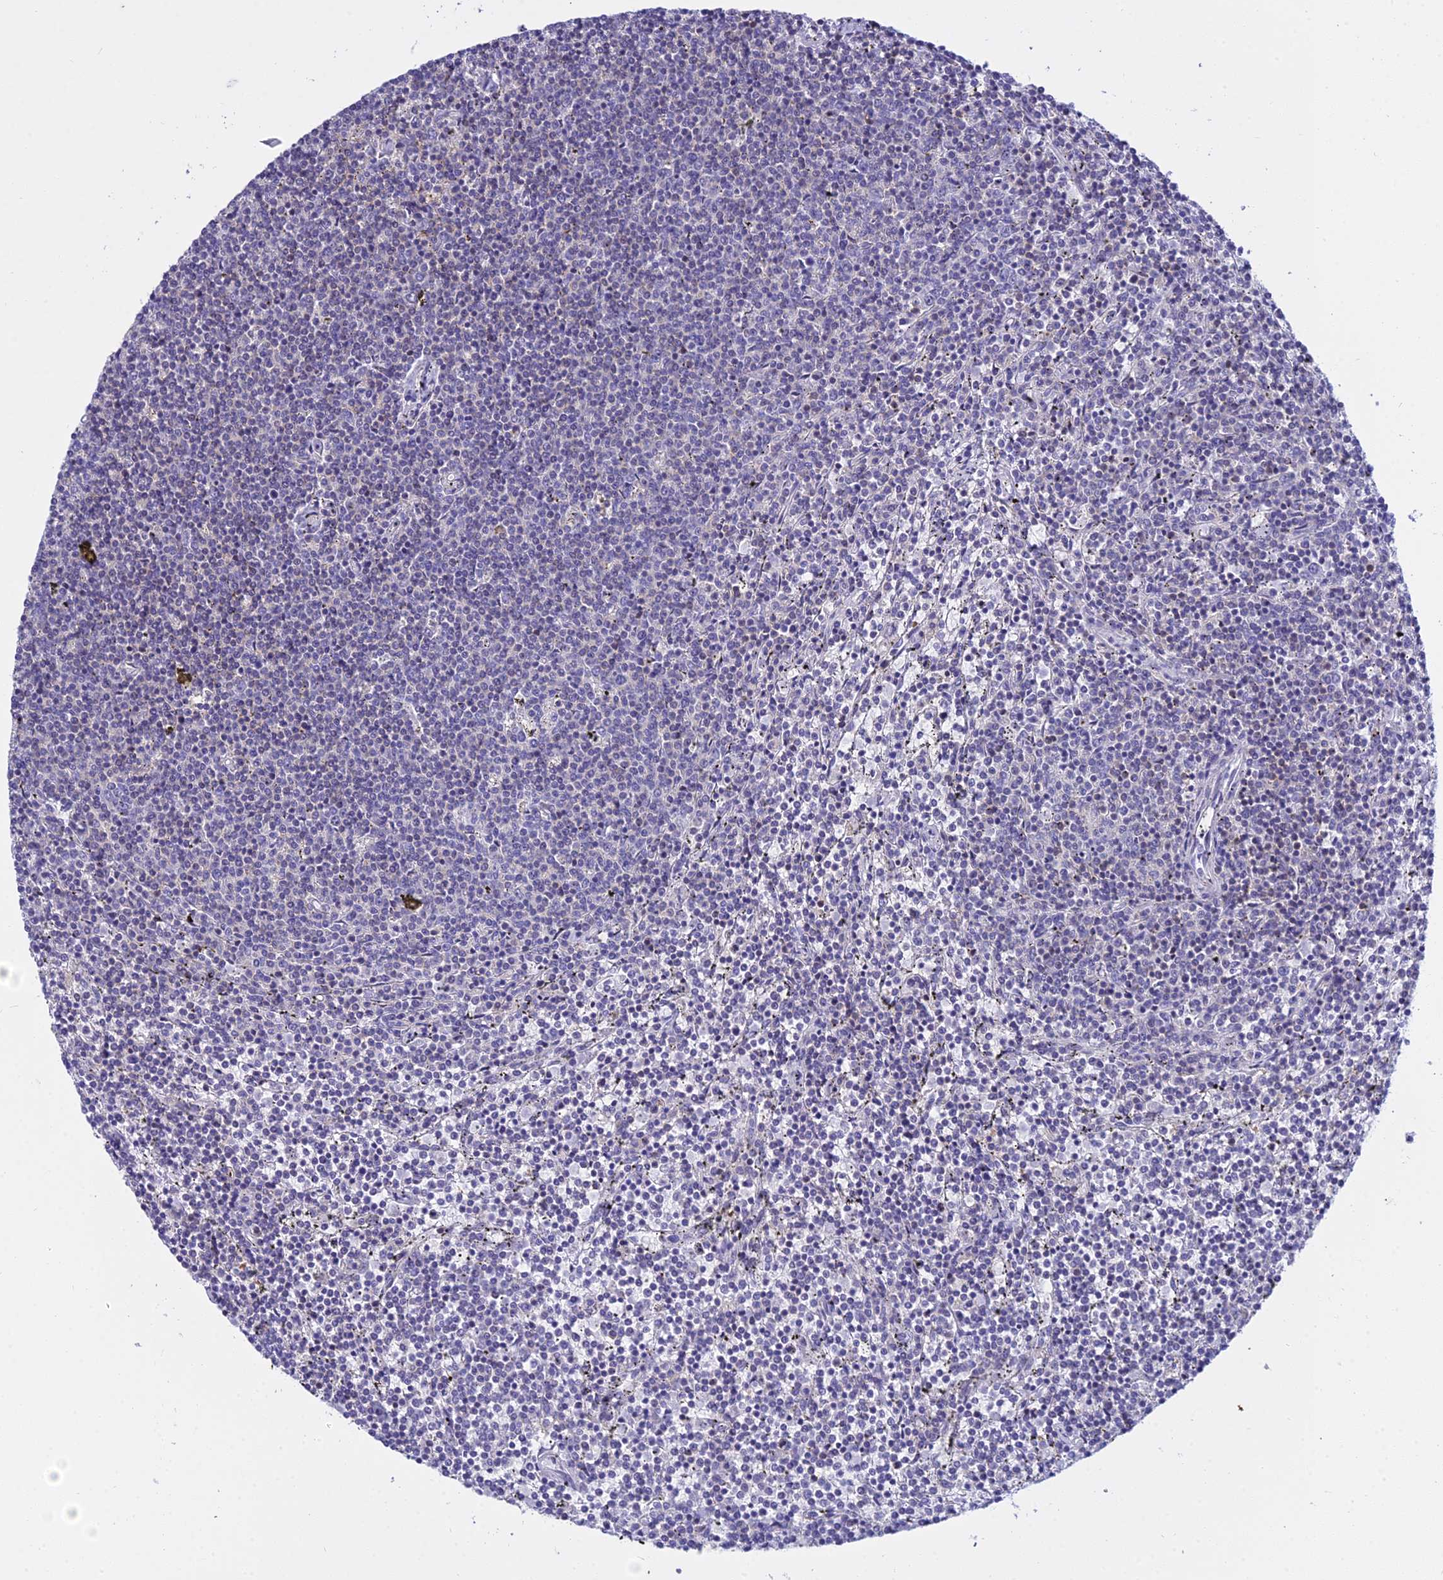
{"staining": {"intensity": "negative", "quantity": "none", "location": "none"}, "tissue": "lymphoma", "cell_type": "Tumor cells", "image_type": "cancer", "snomed": [{"axis": "morphology", "description": "Malignant lymphoma, non-Hodgkin's type, Low grade"}, {"axis": "topography", "description": "Spleen"}], "caption": "Image shows no significant protein staining in tumor cells of low-grade malignant lymphoma, non-Hodgkin's type.", "gene": "ZMIZ1", "patient": {"sex": "female", "age": 50}}